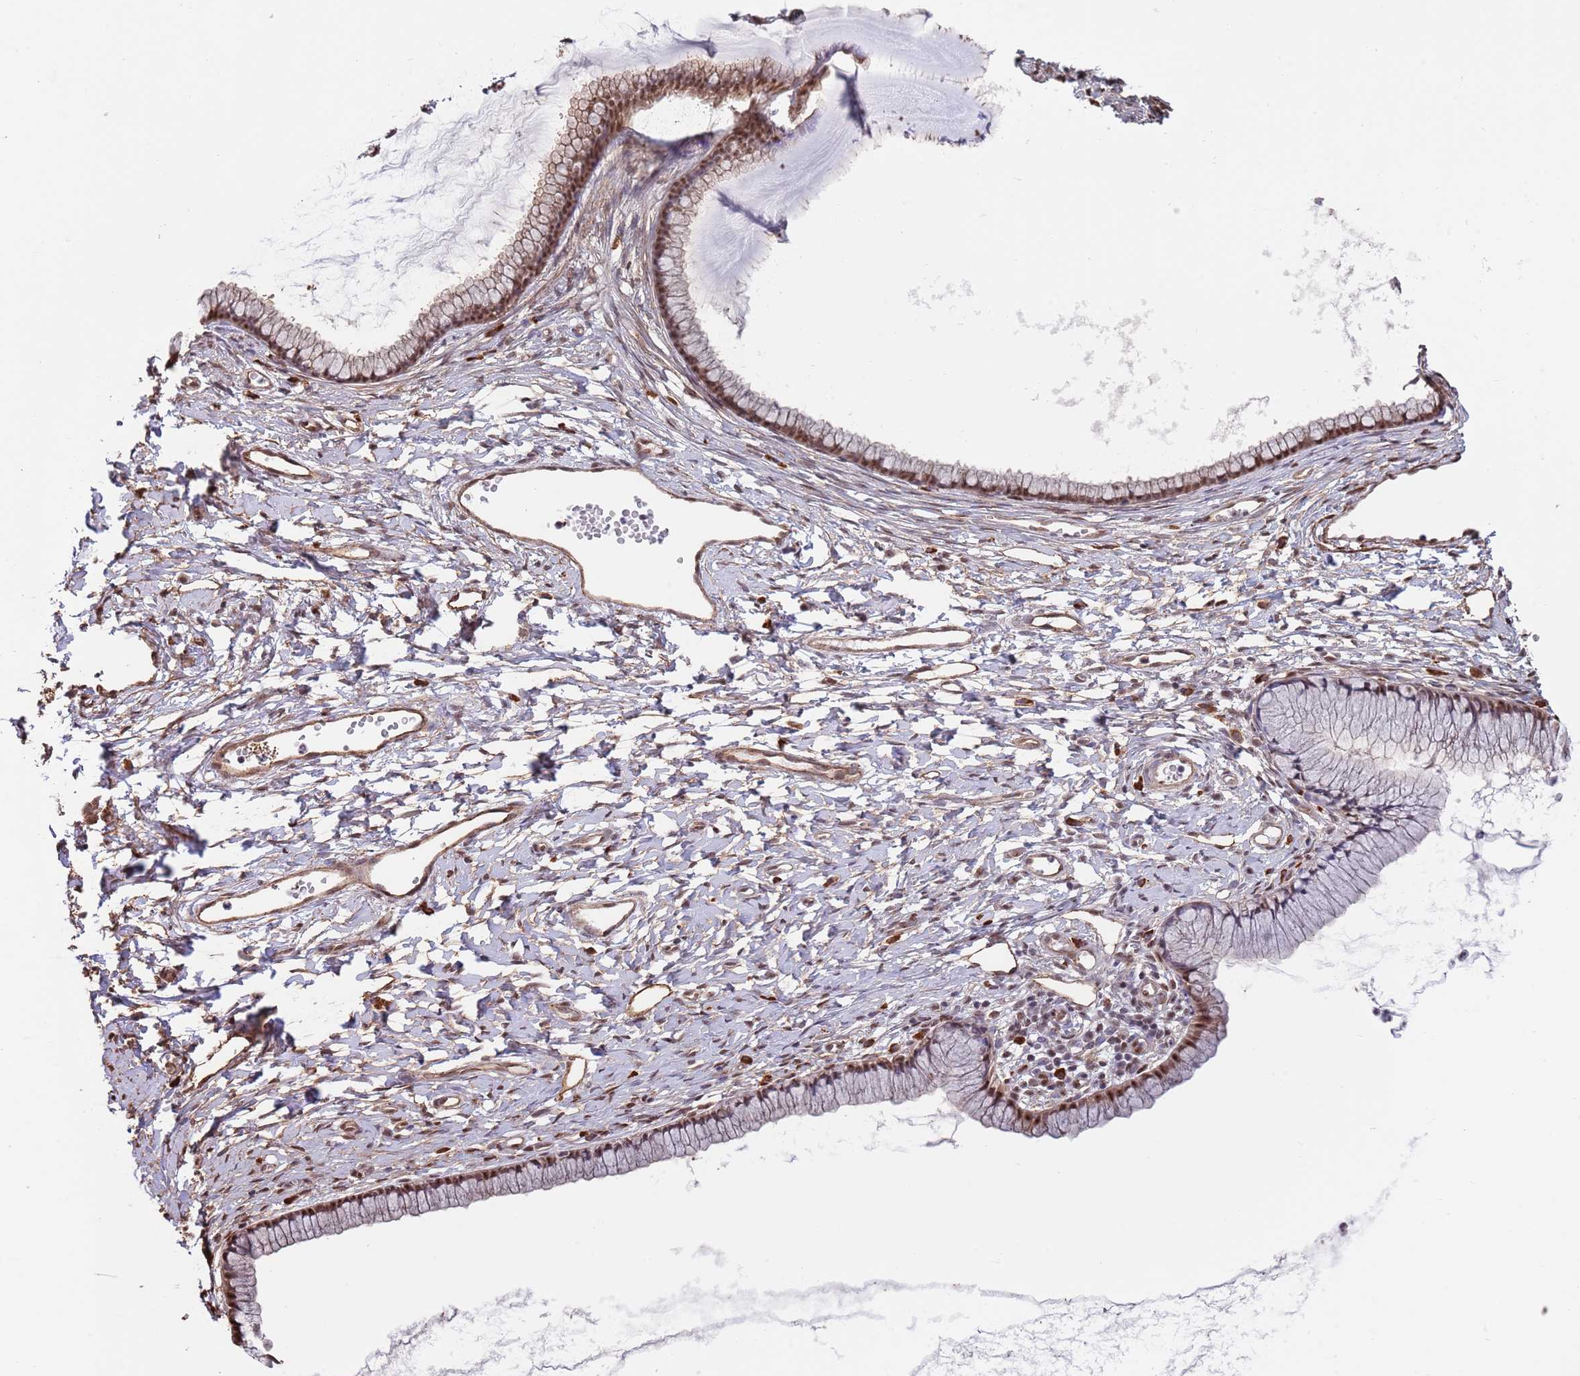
{"staining": {"intensity": "moderate", "quantity": ">75%", "location": "cytoplasmic/membranous,nuclear"}, "tissue": "cervix", "cell_type": "Glandular cells", "image_type": "normal", "snomed": [{"axis": "morphology", "description": "Normal tissue, NOS"}, {"axis": "topography", "description": "Cervix"}], "caption": "Human cervix stained with a brown dye demonstrates moderate cytoplasmic/membranous,nuclear positive positivity in approximately >75% of glandular cells.", "gene": "BPNT1", "patient": {"sex": "female", "age": 40}}